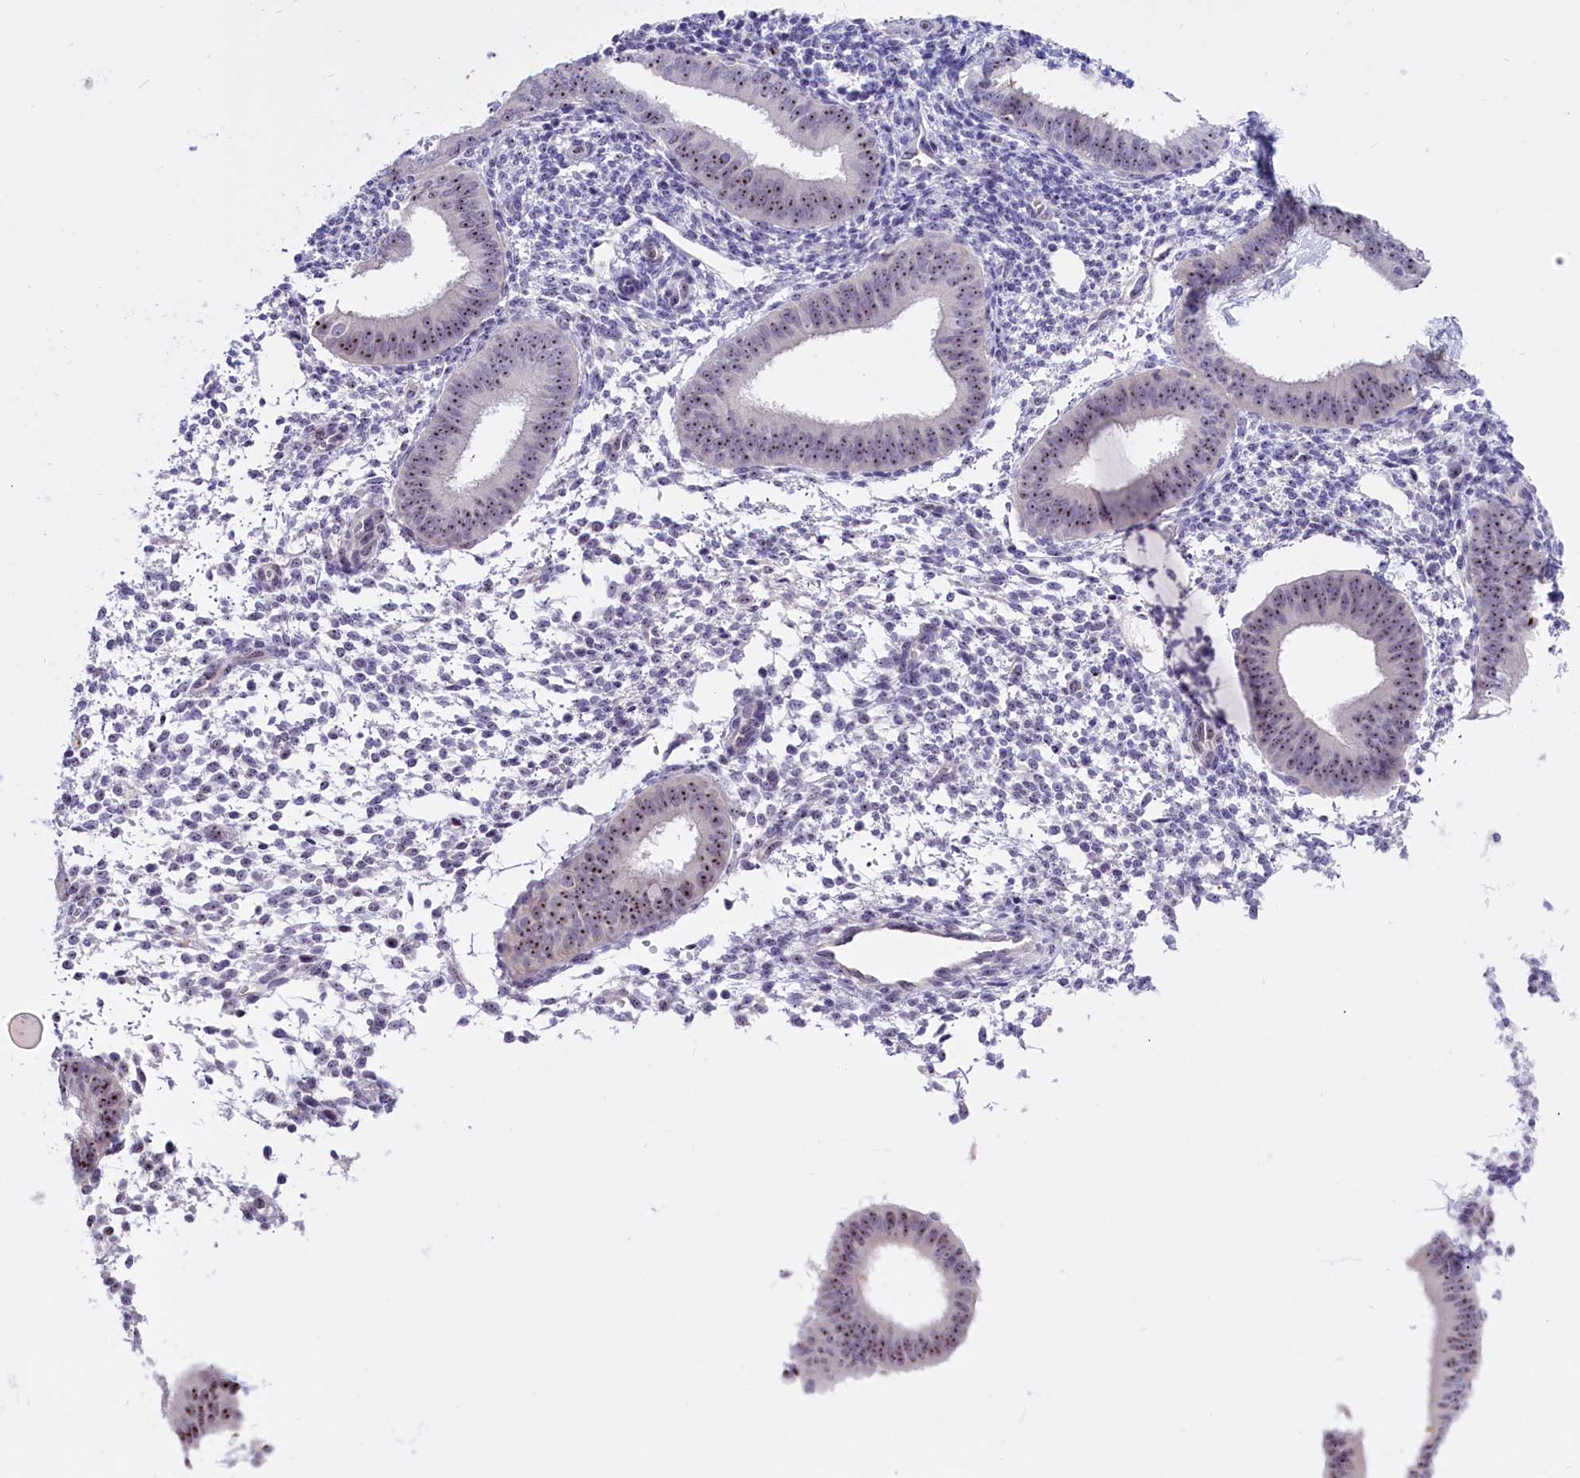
{"staining": {"intensity": "negative", "quantity": "none", "location": "none"}, "tissue": "endometrium", "cell_type": "Cells in endometrial stroma", "image_type": "normal", "snomed": [{"axis": "morphology", "description": "Normal tissue, NOS"}, {"axis": "topography", "description": "Uterus"}, {"axis": "topography", "description": "Endometrium"}], "caption": "The photomicrograph exhibits no staining of cells in endometrial stroma in unremarkable endometrium. (DAB immunohistochemistry with hematoxylin counter stain).", "gene": "TBL3", "patient": {"sex": "female", "age": 48}}